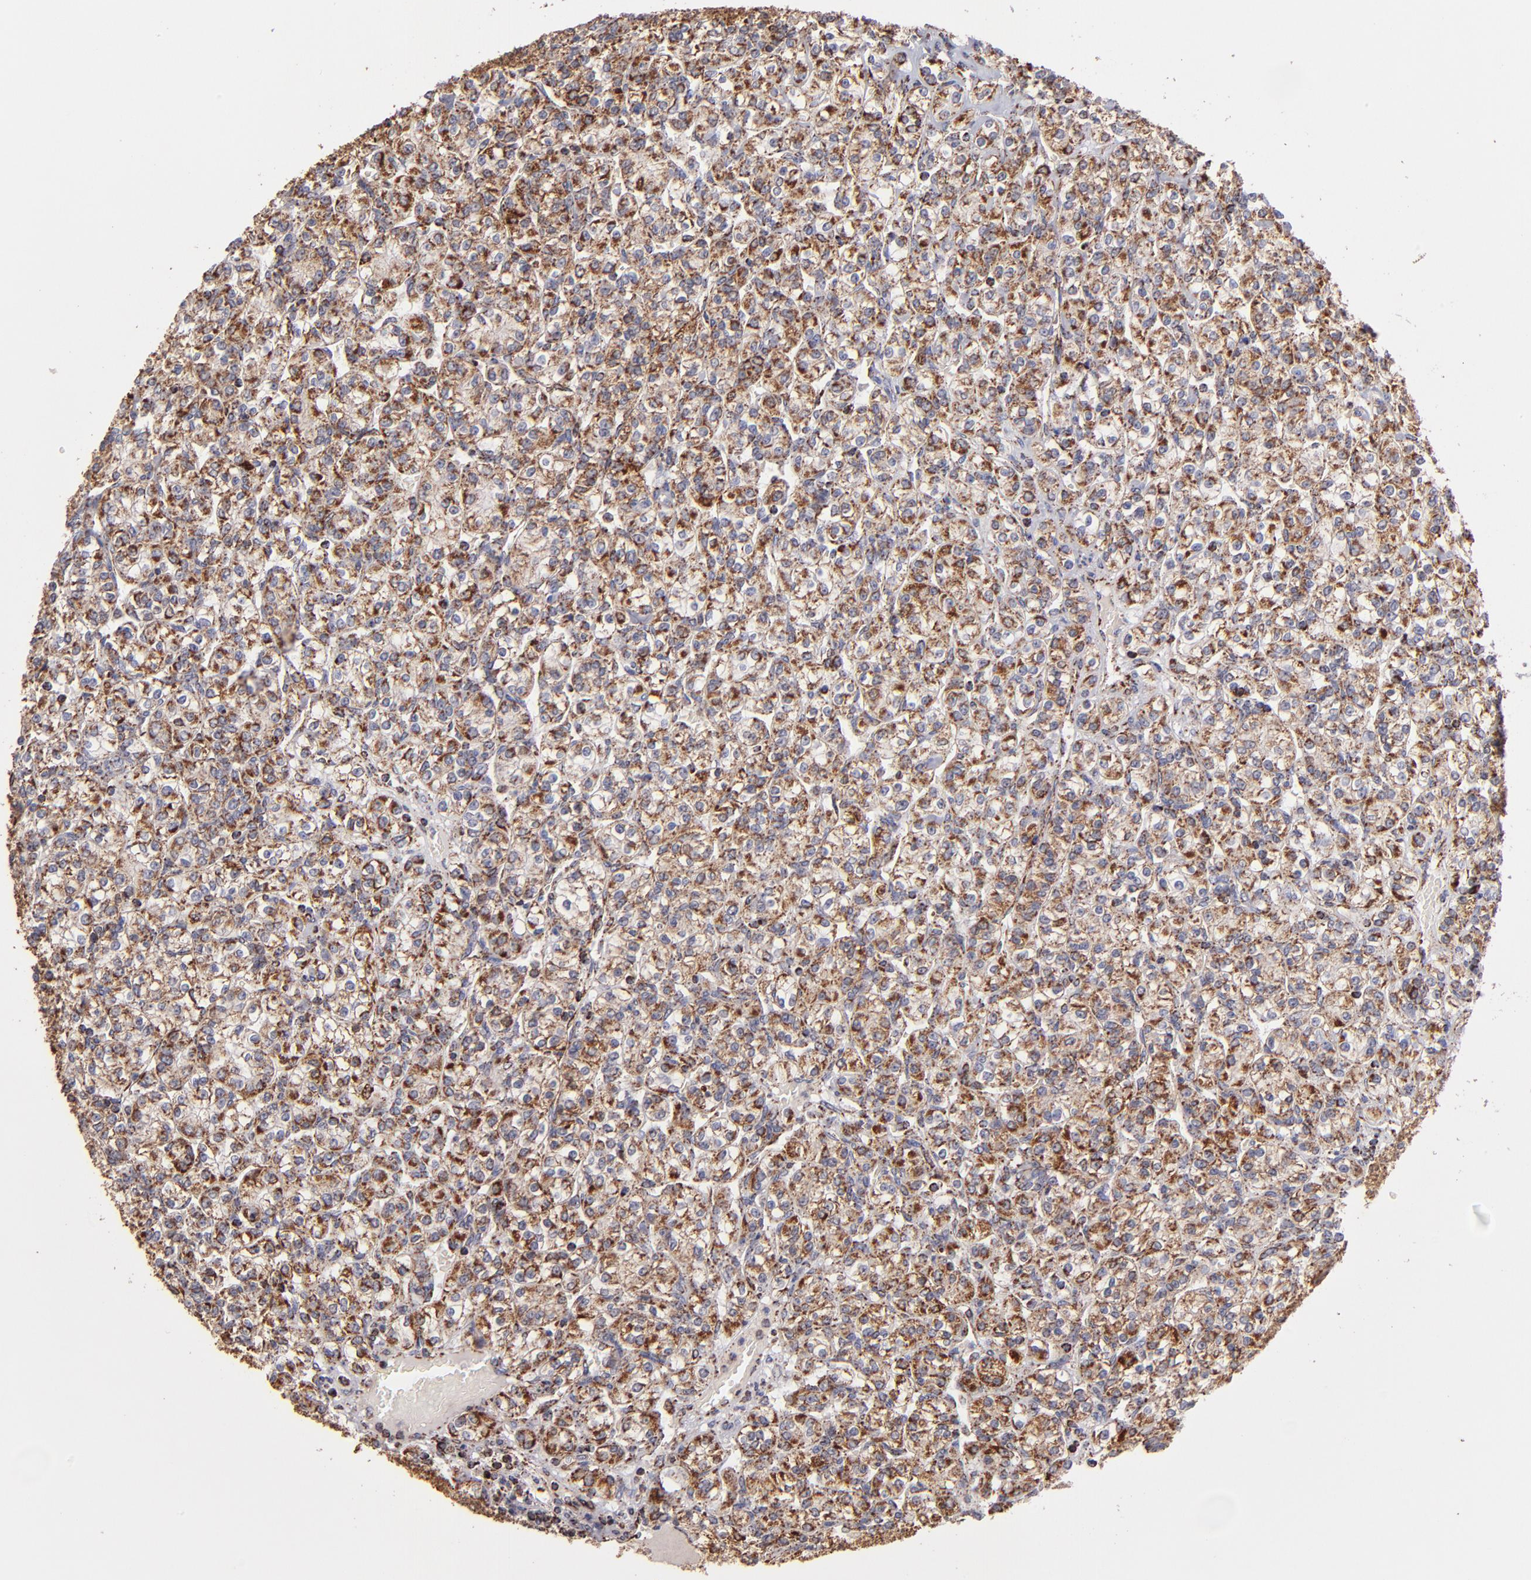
{"staining": {"intensity": "moderate", "quantity": "25%-75%", "location": "cytoplasmic/membranous"}, "tissue": "renal cancer", "cell_type": "Tumor cells", "image_type": "cancer", "snomed": [{"axis": "morphology", "description": "Adenocarcinoma, NOS"}, {"axis": "topography", "description": "Kidney"}], "caption": "There is medium levels of moderate cytoplasmic/membranous expression in tumor cells of renal cancer, as demonstrated by immunohistochemical staining (brown color).", "gene": "DLST", "patient": {"sex": "male", "age": 77}}